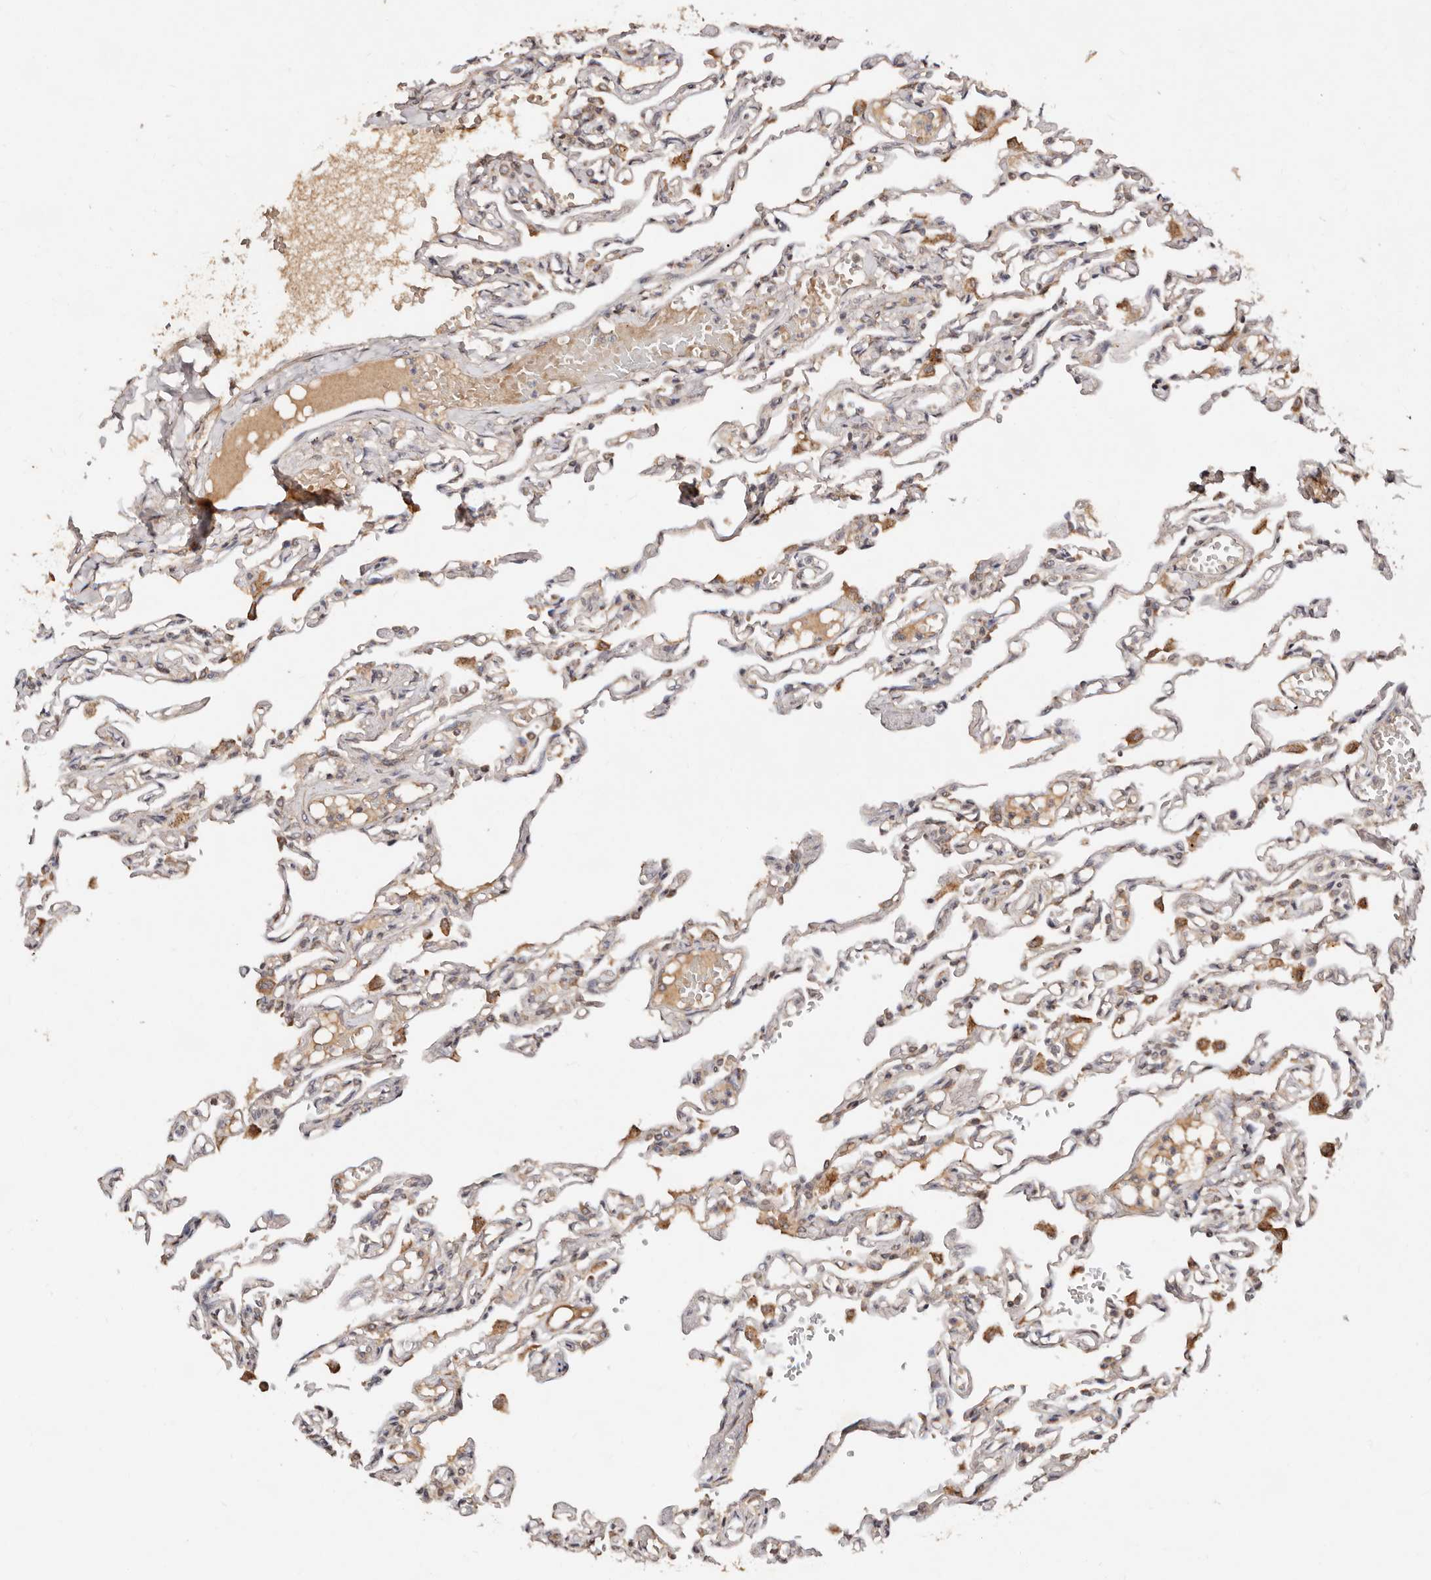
{"staining": {"intensity": "moderate", "quantity": "<25%", "location": "cytoplasmic/membranous"}, "tissue": "lung", "cell_type": "Alveolar cells", "image_type": "normal", "snomed": [{"axis": "morphology", "description": "Normal tissue, NOS"}, {"axis": "topography", "description": "Lung"}], "caption": "Lung was stained to show a protein in brown. There is low levels of moderate cytoplasmic/membranous expression in approximately <25% of alveolar cells. The staining is performed using DAB (3,3'-diaminobenzidine) brown chromogen to label protein expression. The nuclei are counter-stained blue using hematoxylin.", "gene": "DENND11", "patient": {"sex": "male", "age": 21}}